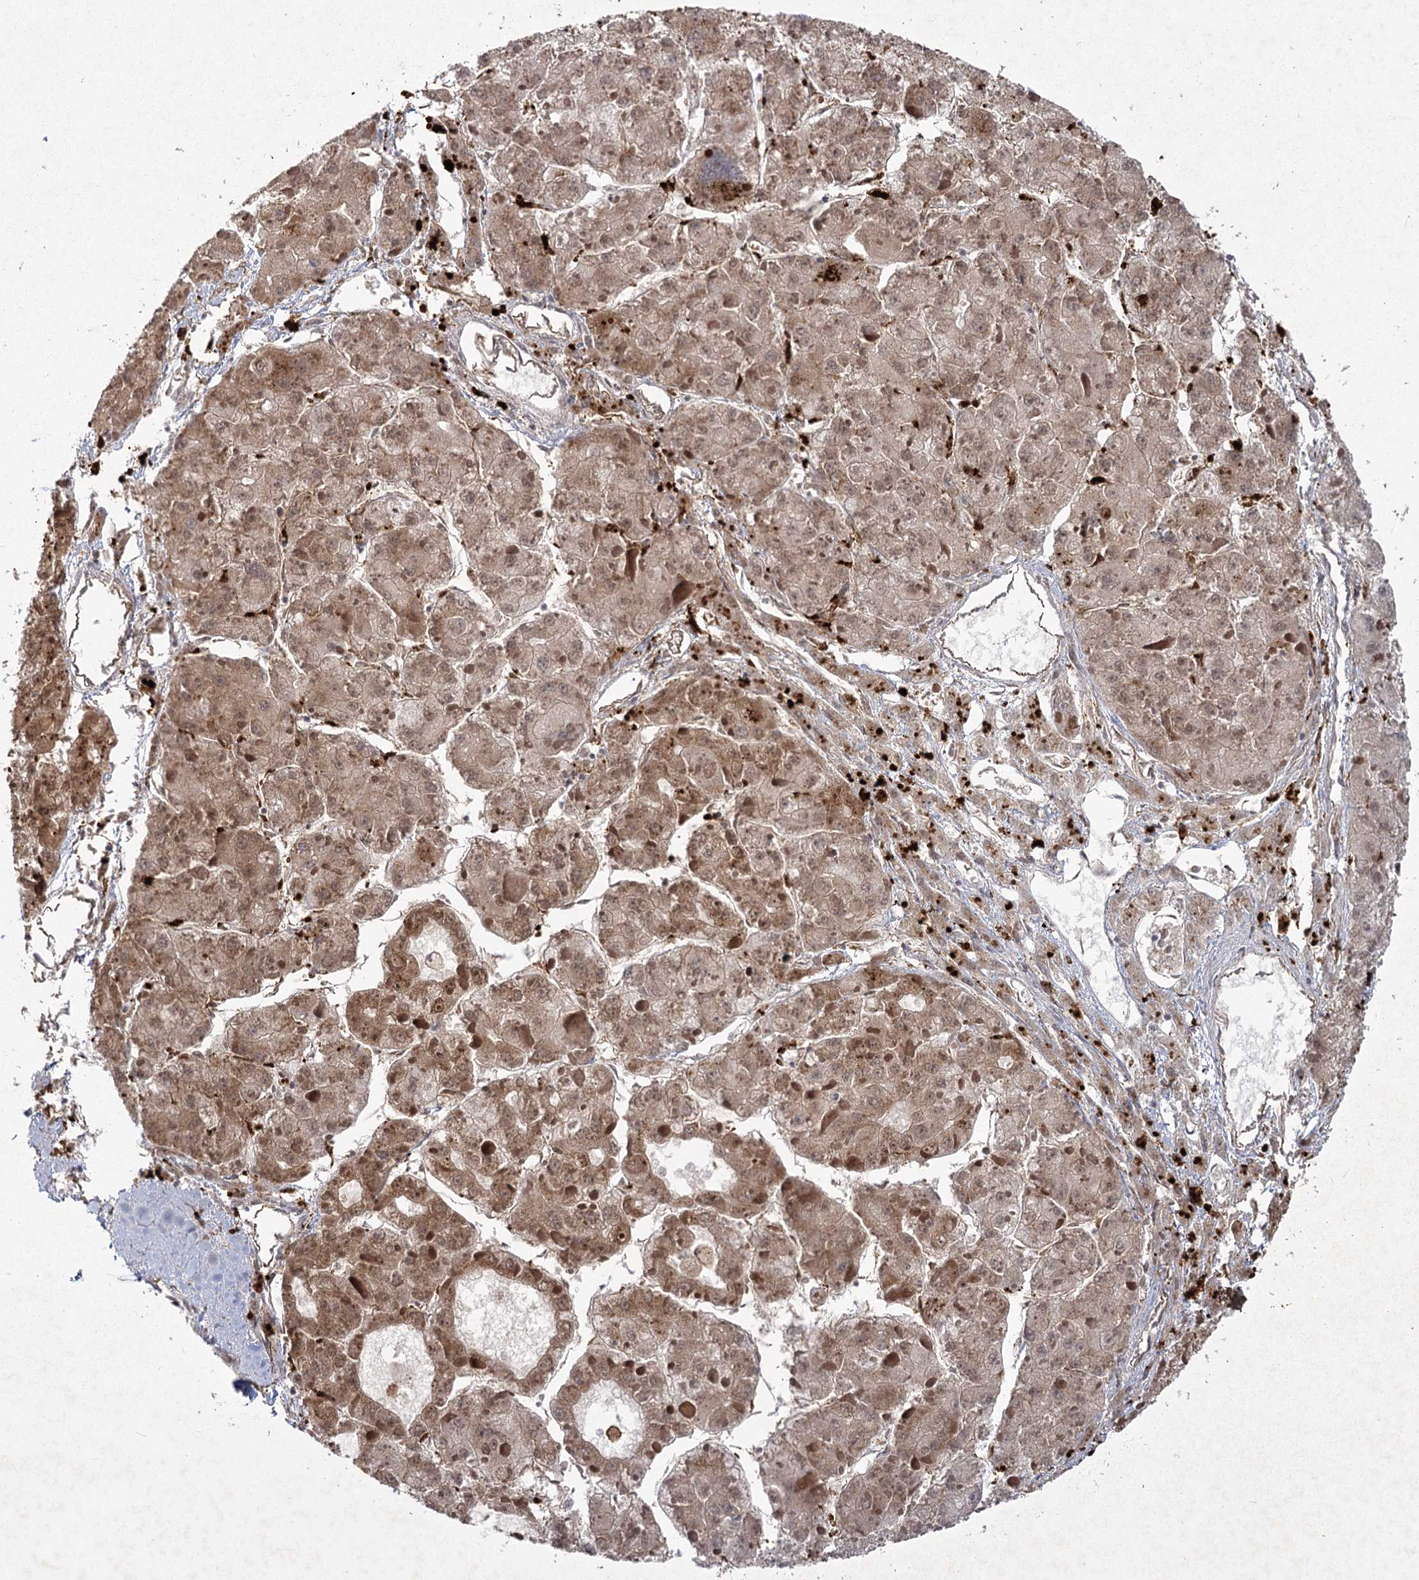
{"staining": {"intensity": "moderate", "quantity": ">75%", "location": "cytoplasmic/membranous,nuclear"}, "tissue": "liver cancer", "cell_type": "Tumor cells", "image_type": "cancer", "snomed": [{"axis": "morphology", "description": "Carcinoma, Hepatocellular, NOS"}, {"axis": "topography", "description": "Liver"}], "caption": "Protein analysis of liver cancer (hepatocellular carcinoma) tissue demonstrates moderate cytoplasmic/membranous and nuclear staining in about >75% of tumor cells.", "gene": "AP2M1", "patient": {"sex": "female", "age": 73}}